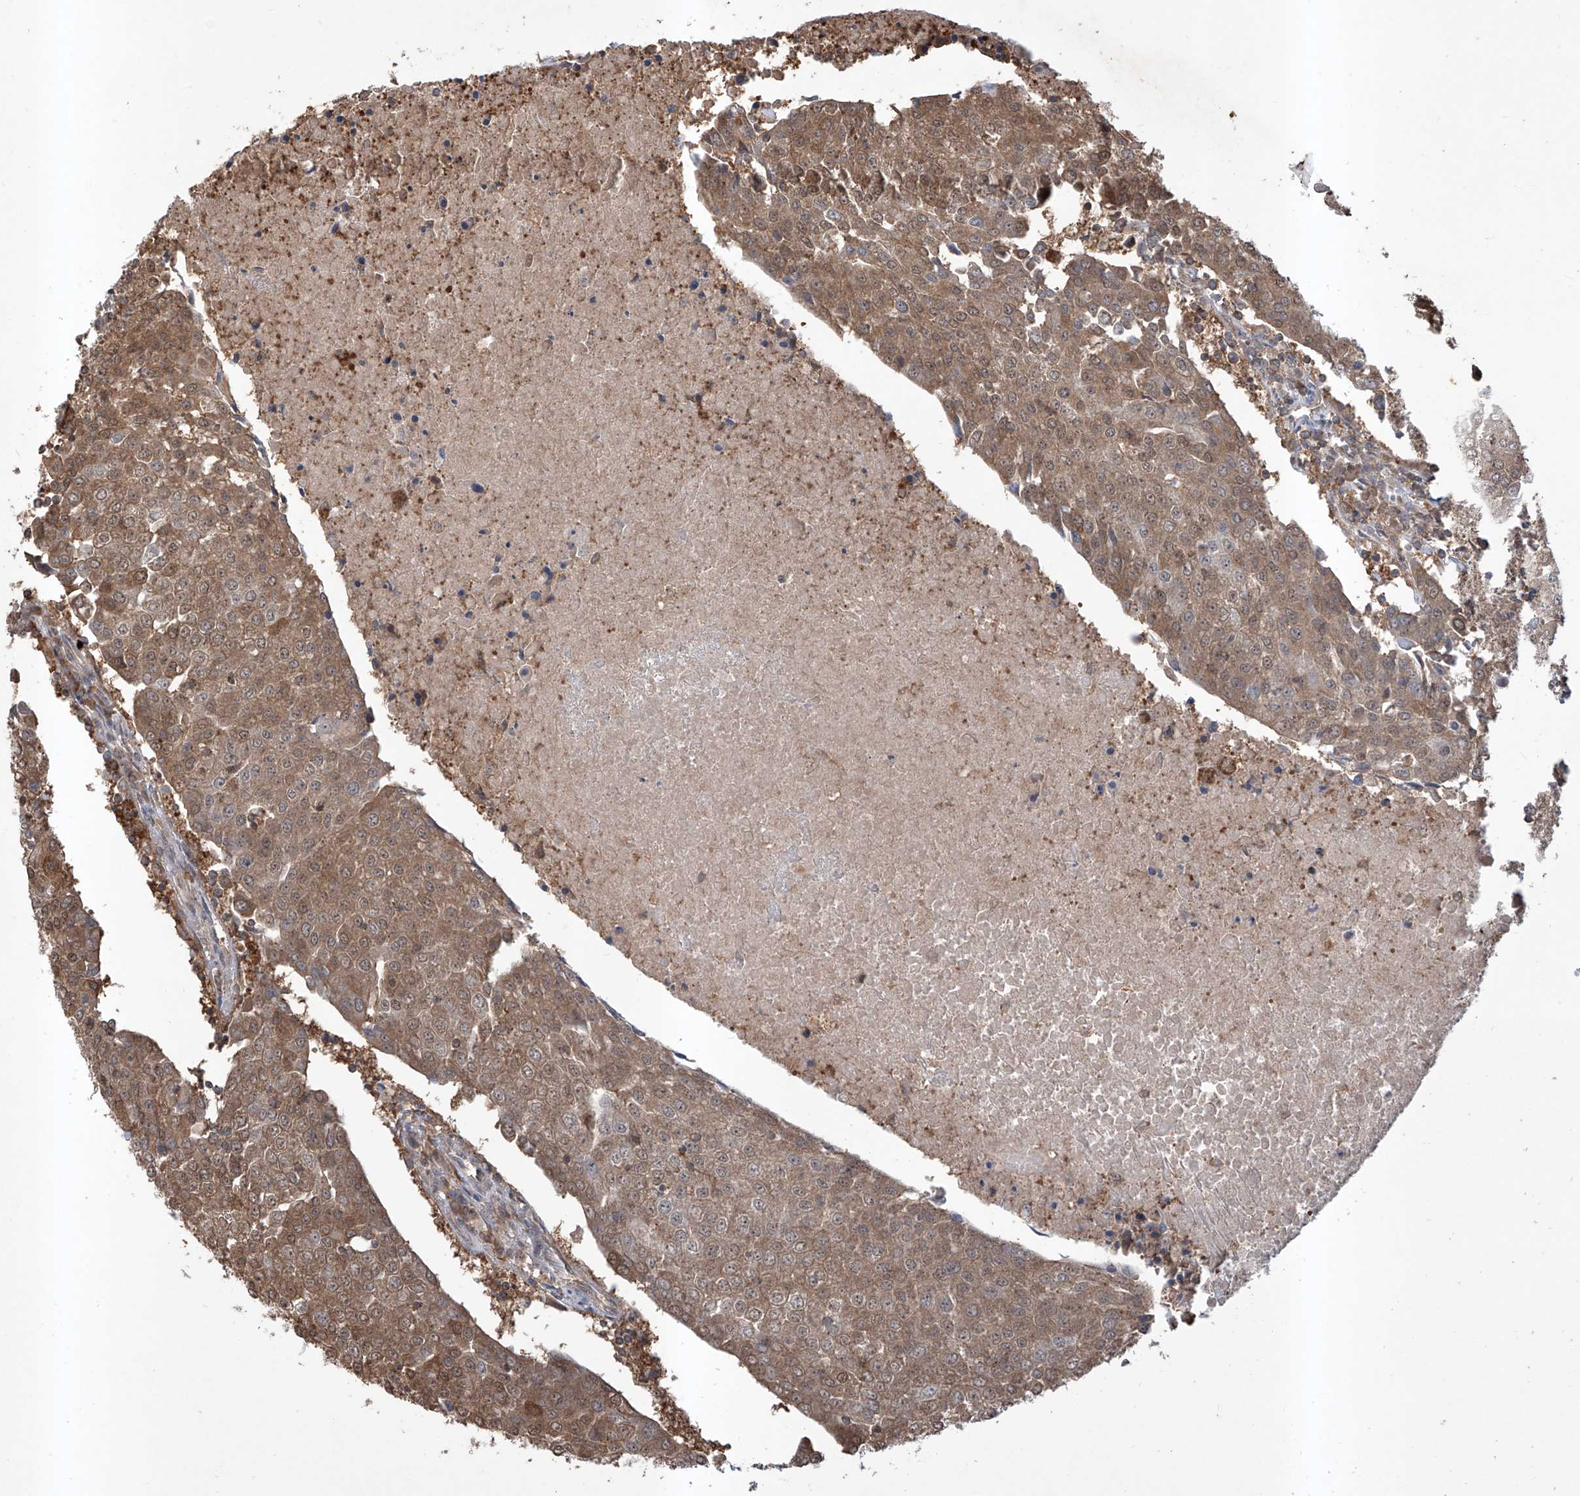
{"staining": {"intensity": "moderate", "quantity": ">75%", "location": "cytoplasmic/membranous,nuclear"}, "tissue": "urothelial cancer", "cell_type": "Tumor cells", "image_type": "cancer", "snomed": [{"axis": "morphology", "description": "Urothelial carcinoma, High grade"}, {"axis": "topography", "description": "Urinary bladder"}], "caption": "Brown immunohistochemical staining in human high-grade urothelial carcinoma exhibits moderate cytoplasmic/membranous and nuclear staining in approximately >75% of tumor cells. (Brightfield microscopy of DAB IHC at high magnification).", "gene": "HOXC8", "patient": {"sex": "female", "age": 85}}